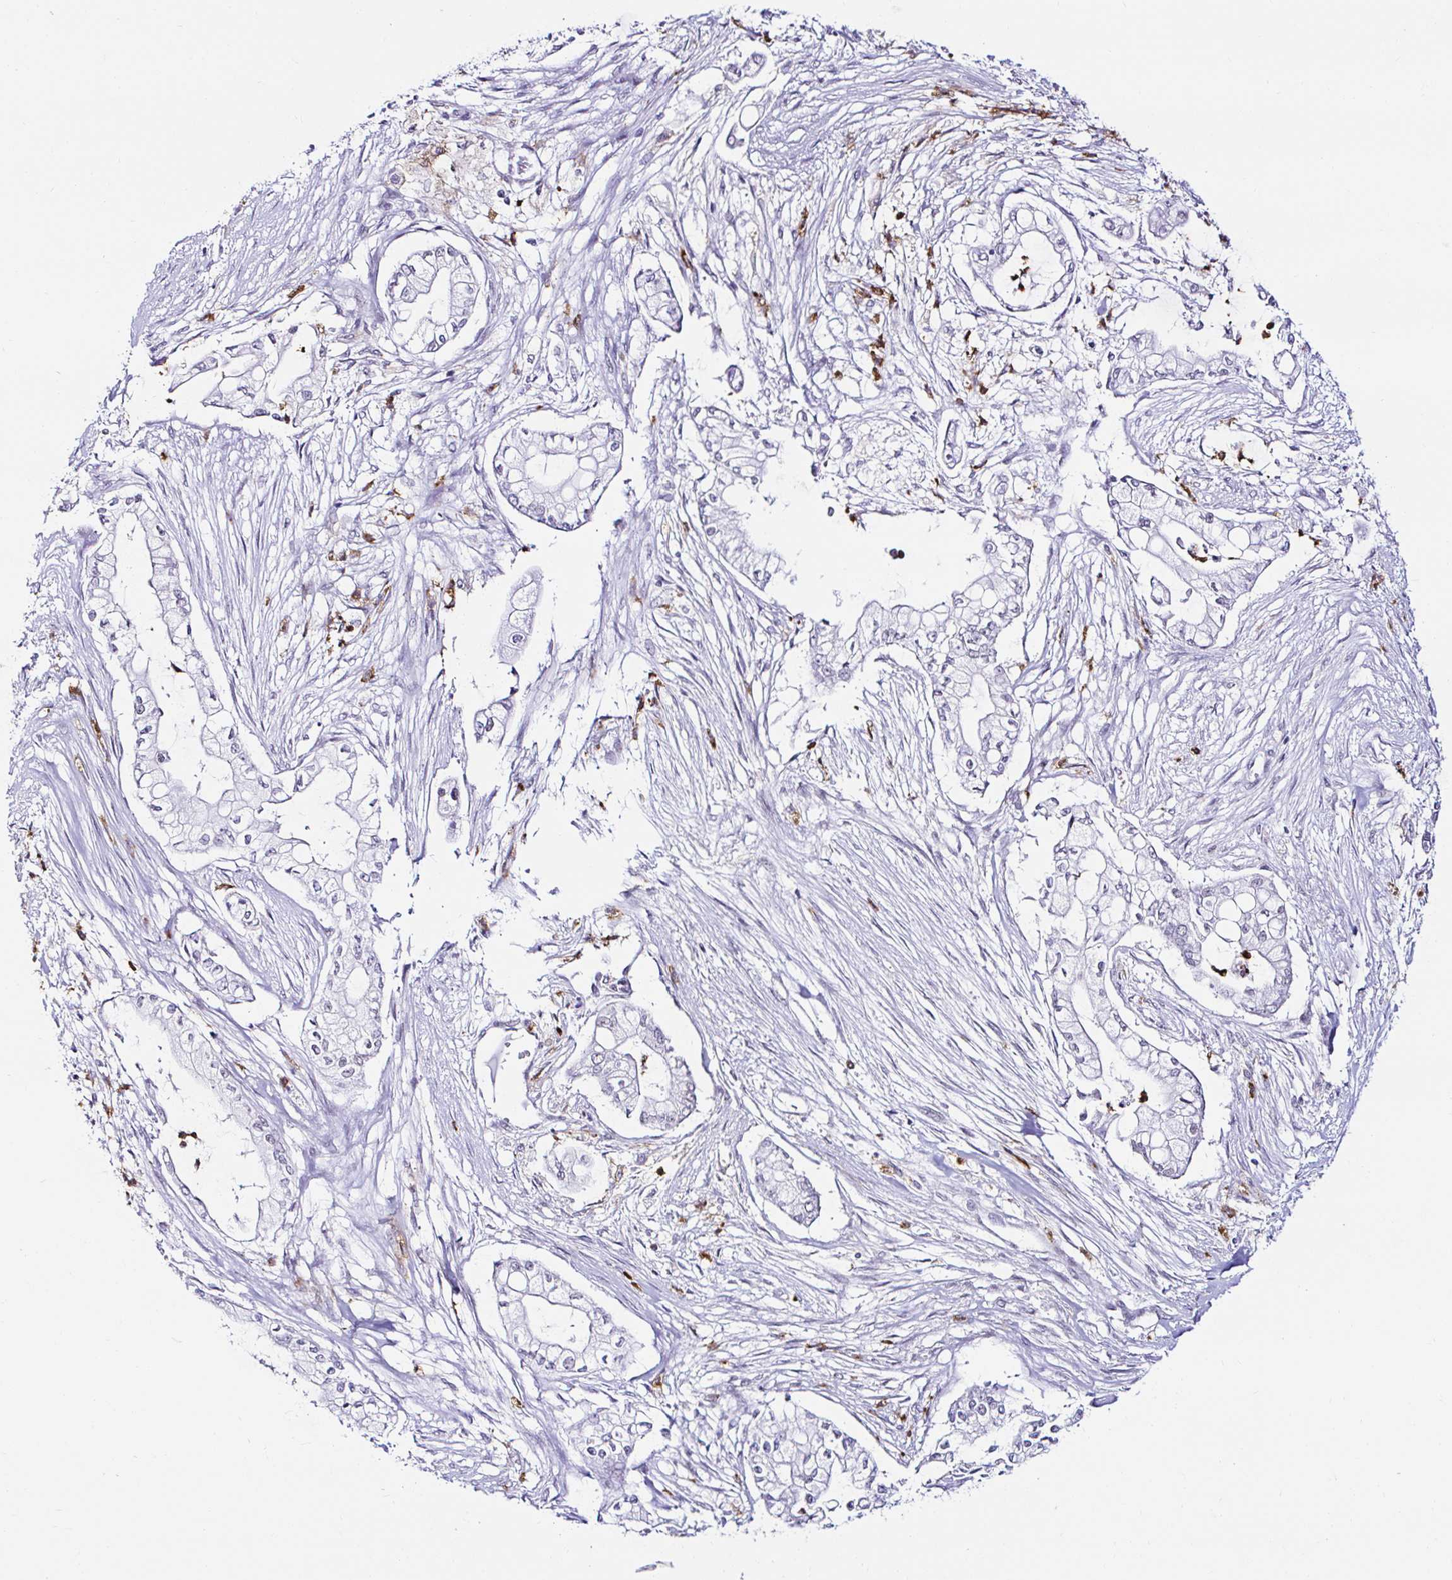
{"staining": {"intensity": "negative", "quantity": "none", "location": "none"}, "tissue": "pancreatic cancer", "cell_type": "Tumor cells", "image_type": "cancer", "snomed": [{"axis": "morphology", "description": "Adenocarcinoma, NOS"}, {"axis": "topography", "description": "Pancreas"}], "caption": "A histopathology image of pancreatic adenocarcinoma stained for a protein reveals no brown staining in tumor cells.", "gene": "CYBB", "patient": {"sex": "female", "age": 69}}